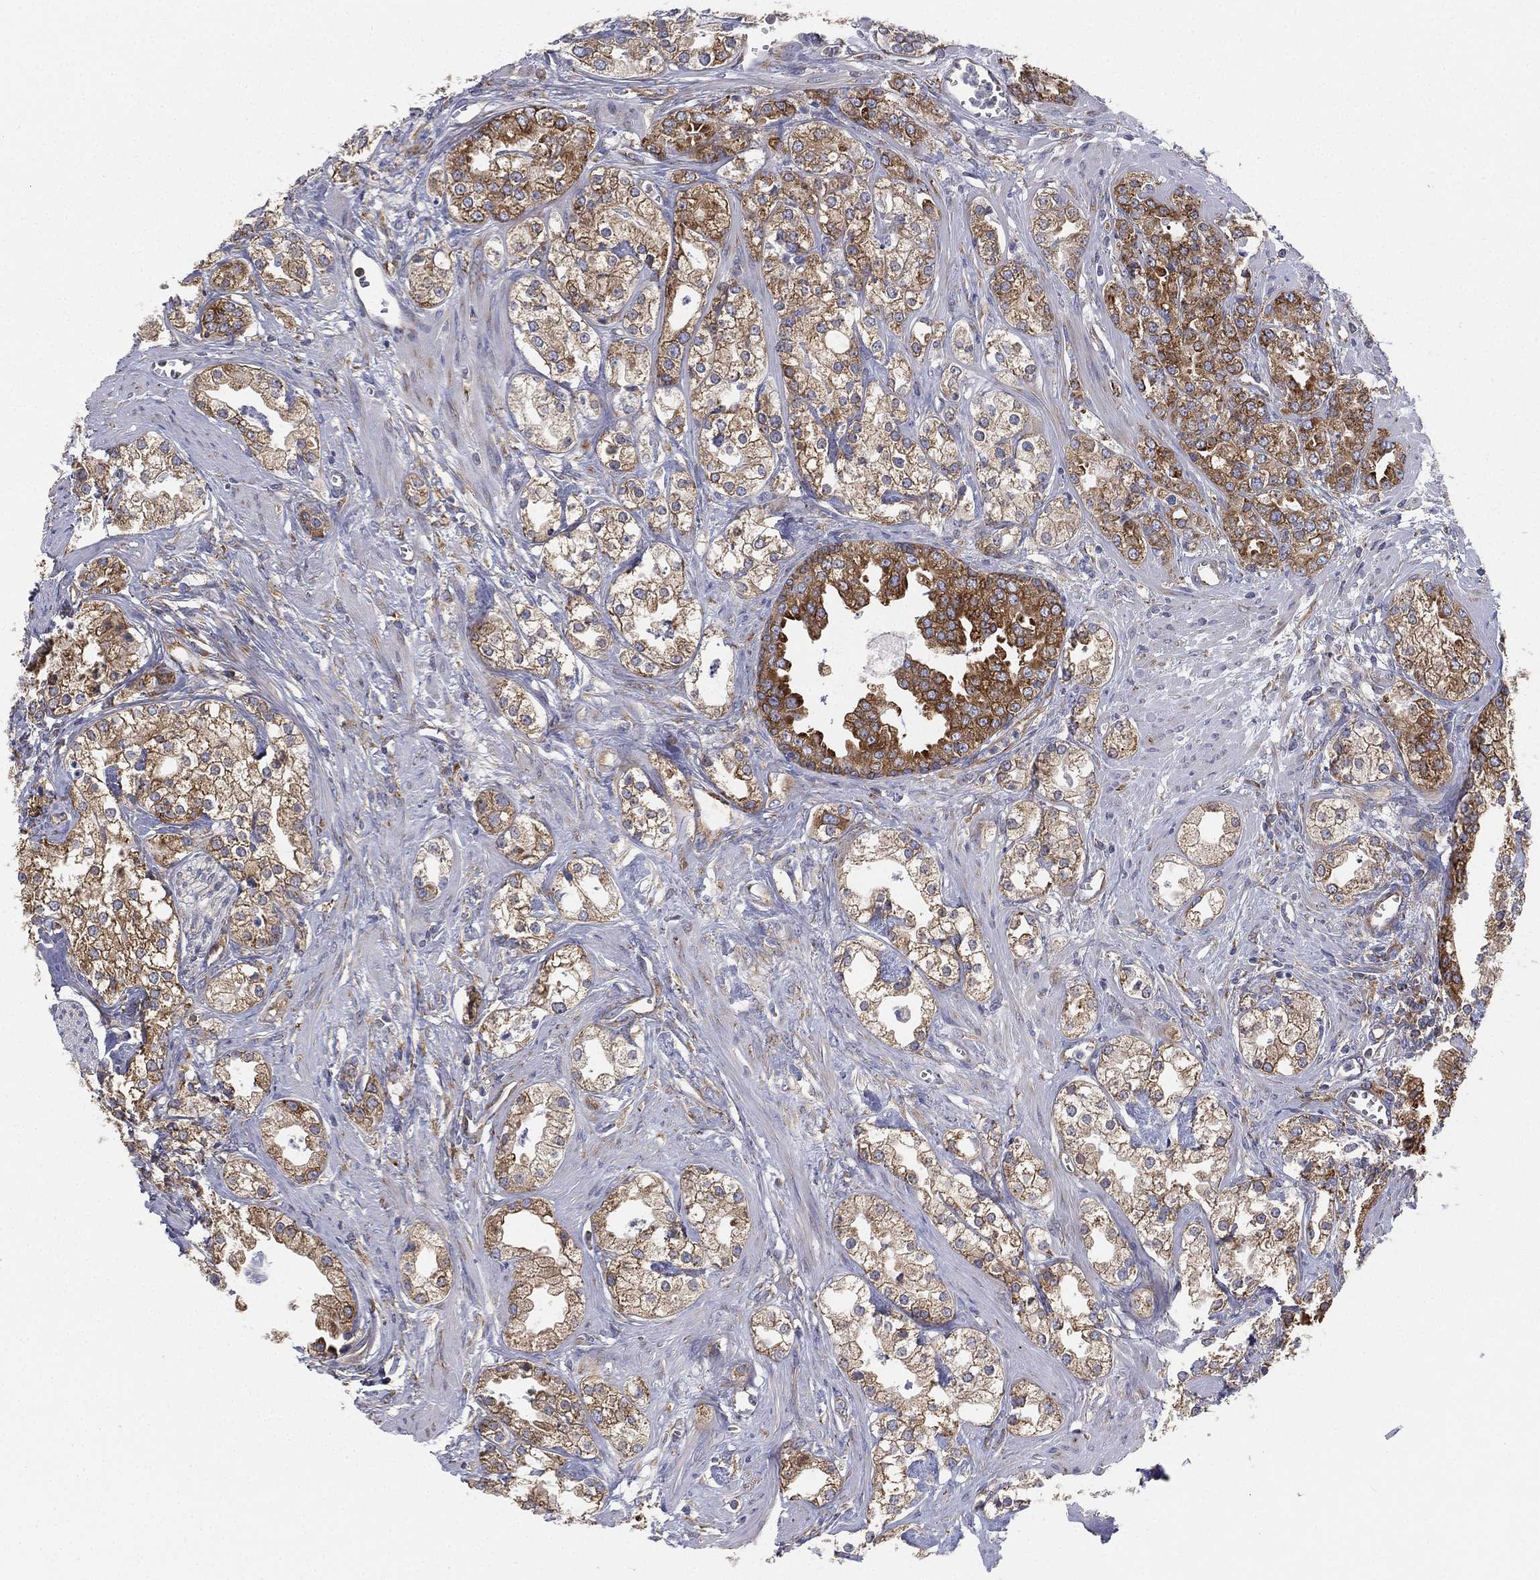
{"staining": {"intensity": "strong", "quantity": "25%-75%", "location": "cytoplasmic/membranous"}, "tissue": "prostate cancer", "cell_type": "Tumor cells", "image_type": "cancer", "snomed": [{"axis": "morphology", "description": "Adenocarcinoma, NOS"}, {"axis": "topography", "description": "Prostate and seminal vesicle, NOS"}, {"axis": "topography", "description": "Prostate"}], "caption": "IHC micrograph of prostate adenocarcinoma stained for a protein (brown), which shows high levels of strong cytoplasmic/membranous expression in approximately 25%-75% of tumor cells.", "gene": "FARSA", "patient": {"sex": "male", "age": 62}}